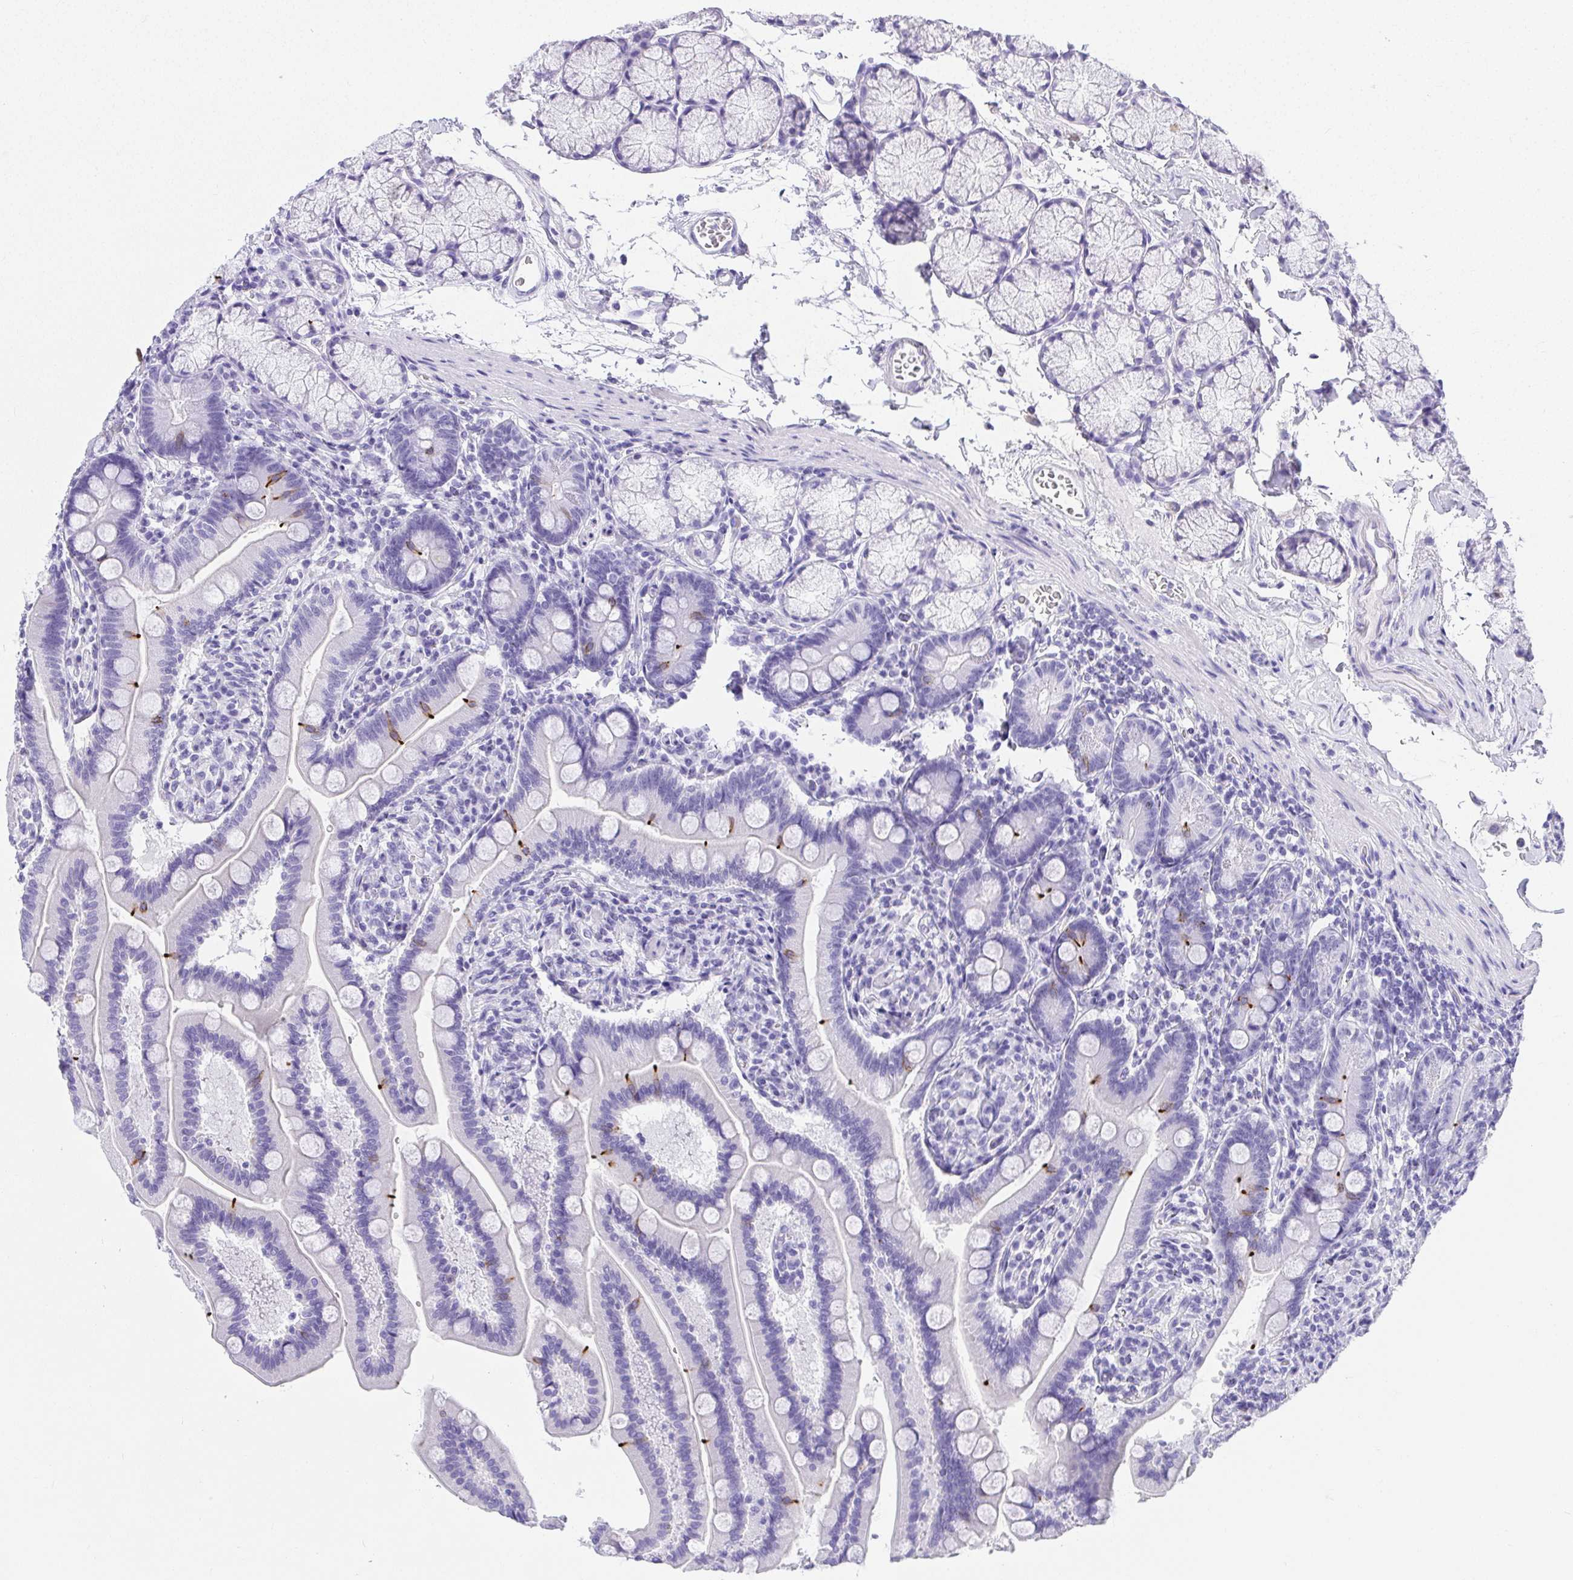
{"staining": {"intensity": "strong", "quantity": "<25%", "location": "cytoplasmic/membranous"}, "tissue": "duodenum", "cell_type": "Glandular cells", "image_type": "normal", "snomed": [{"axis": "morphology", "description": "Normal tissue, NOS"}, {"axis": "topography", "description": "Duodenum"}], "caption": "Immunohistochemistry (IHC) staining of unremarkable duodenum, which exhibits medium levels of strong cytoplasmic/membranous expression in approximately <25% of glandular cells indicating strong cytoplasmic/membranous protein expression. The staining was performed using DAB (brown) for protein detection and nuclei were counterstained in hematoxylin (blue).", "gene": "AVIL", "patient": {"sex": "female", "age": 67}}